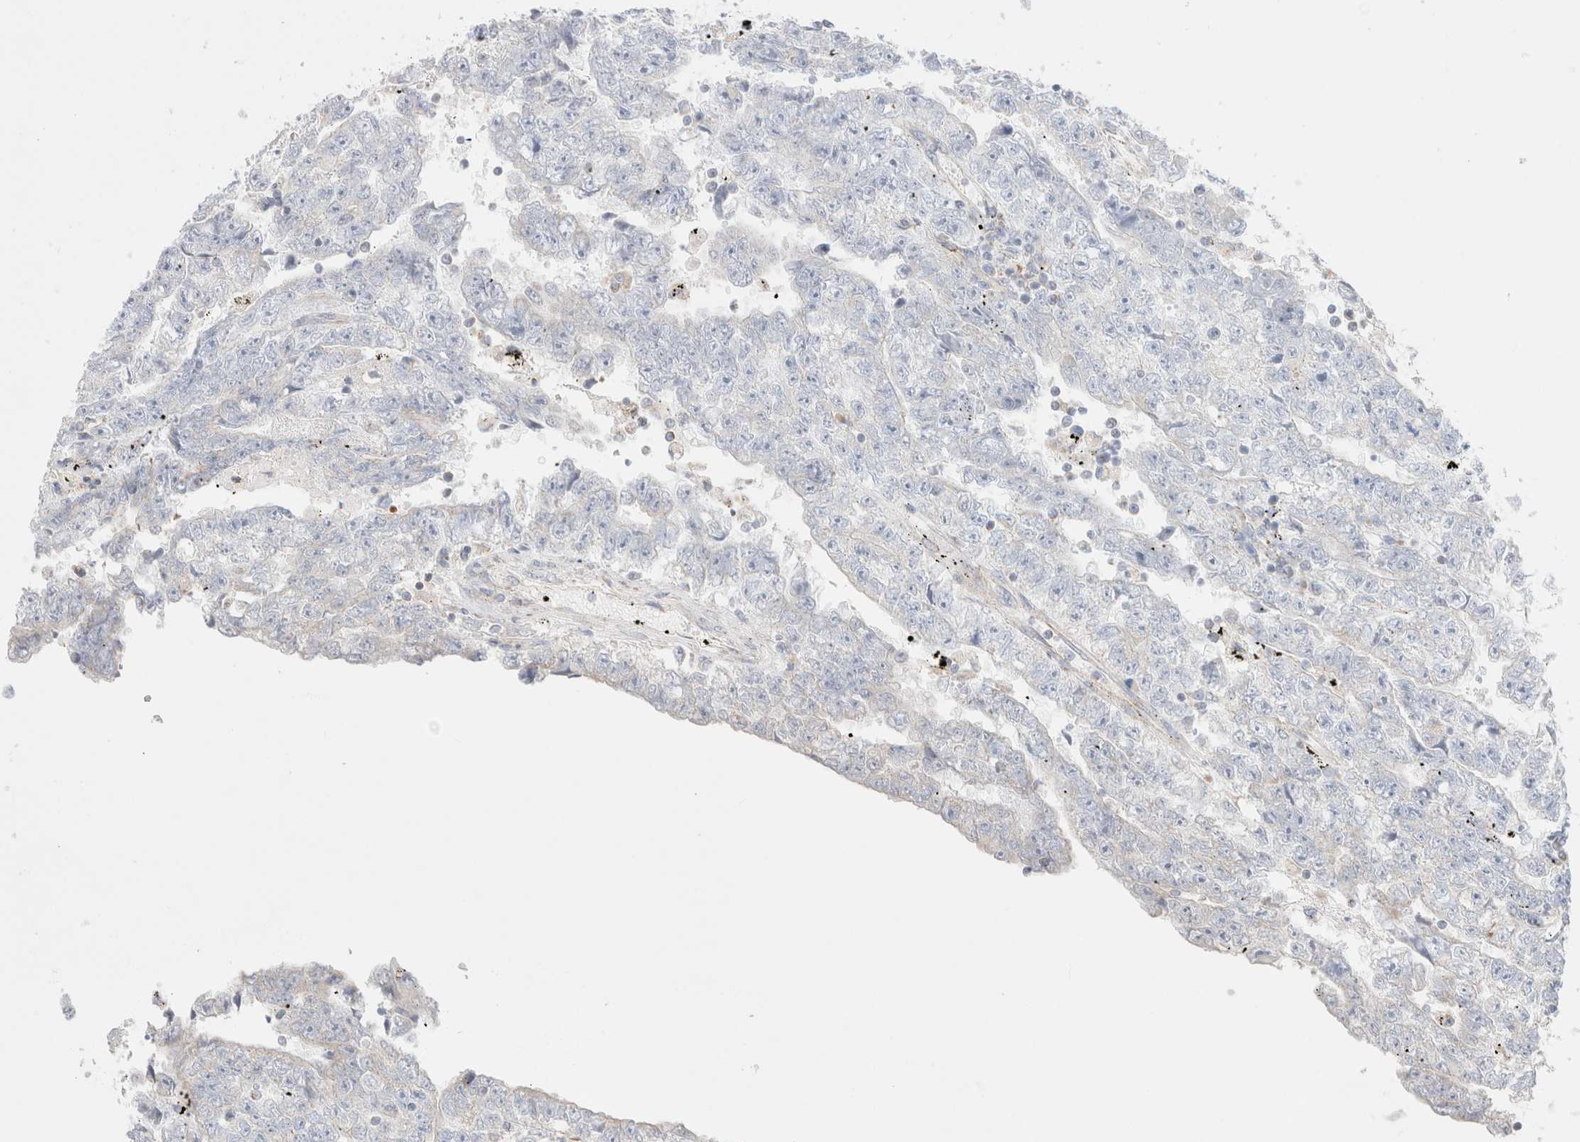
{"staining": {"intensity": "negative", "quantity": "none", "location": "none"}, "tissue": "testis cancer", "cell_type": "Tumor cells", "image_type": "cancer", "snomed": [{"axis": "morphology", "description": "Carcinoma, Embryonal, NOS"}, {"axis": "topography", "description": "Testis"}], "caption": "This is an IHC photomicrograph of human testis embryonal carcinoma. There is no expression in tumor cells.", "gene": "ATP6V1C1", "patient": {"sex": "male", "age": 25}}